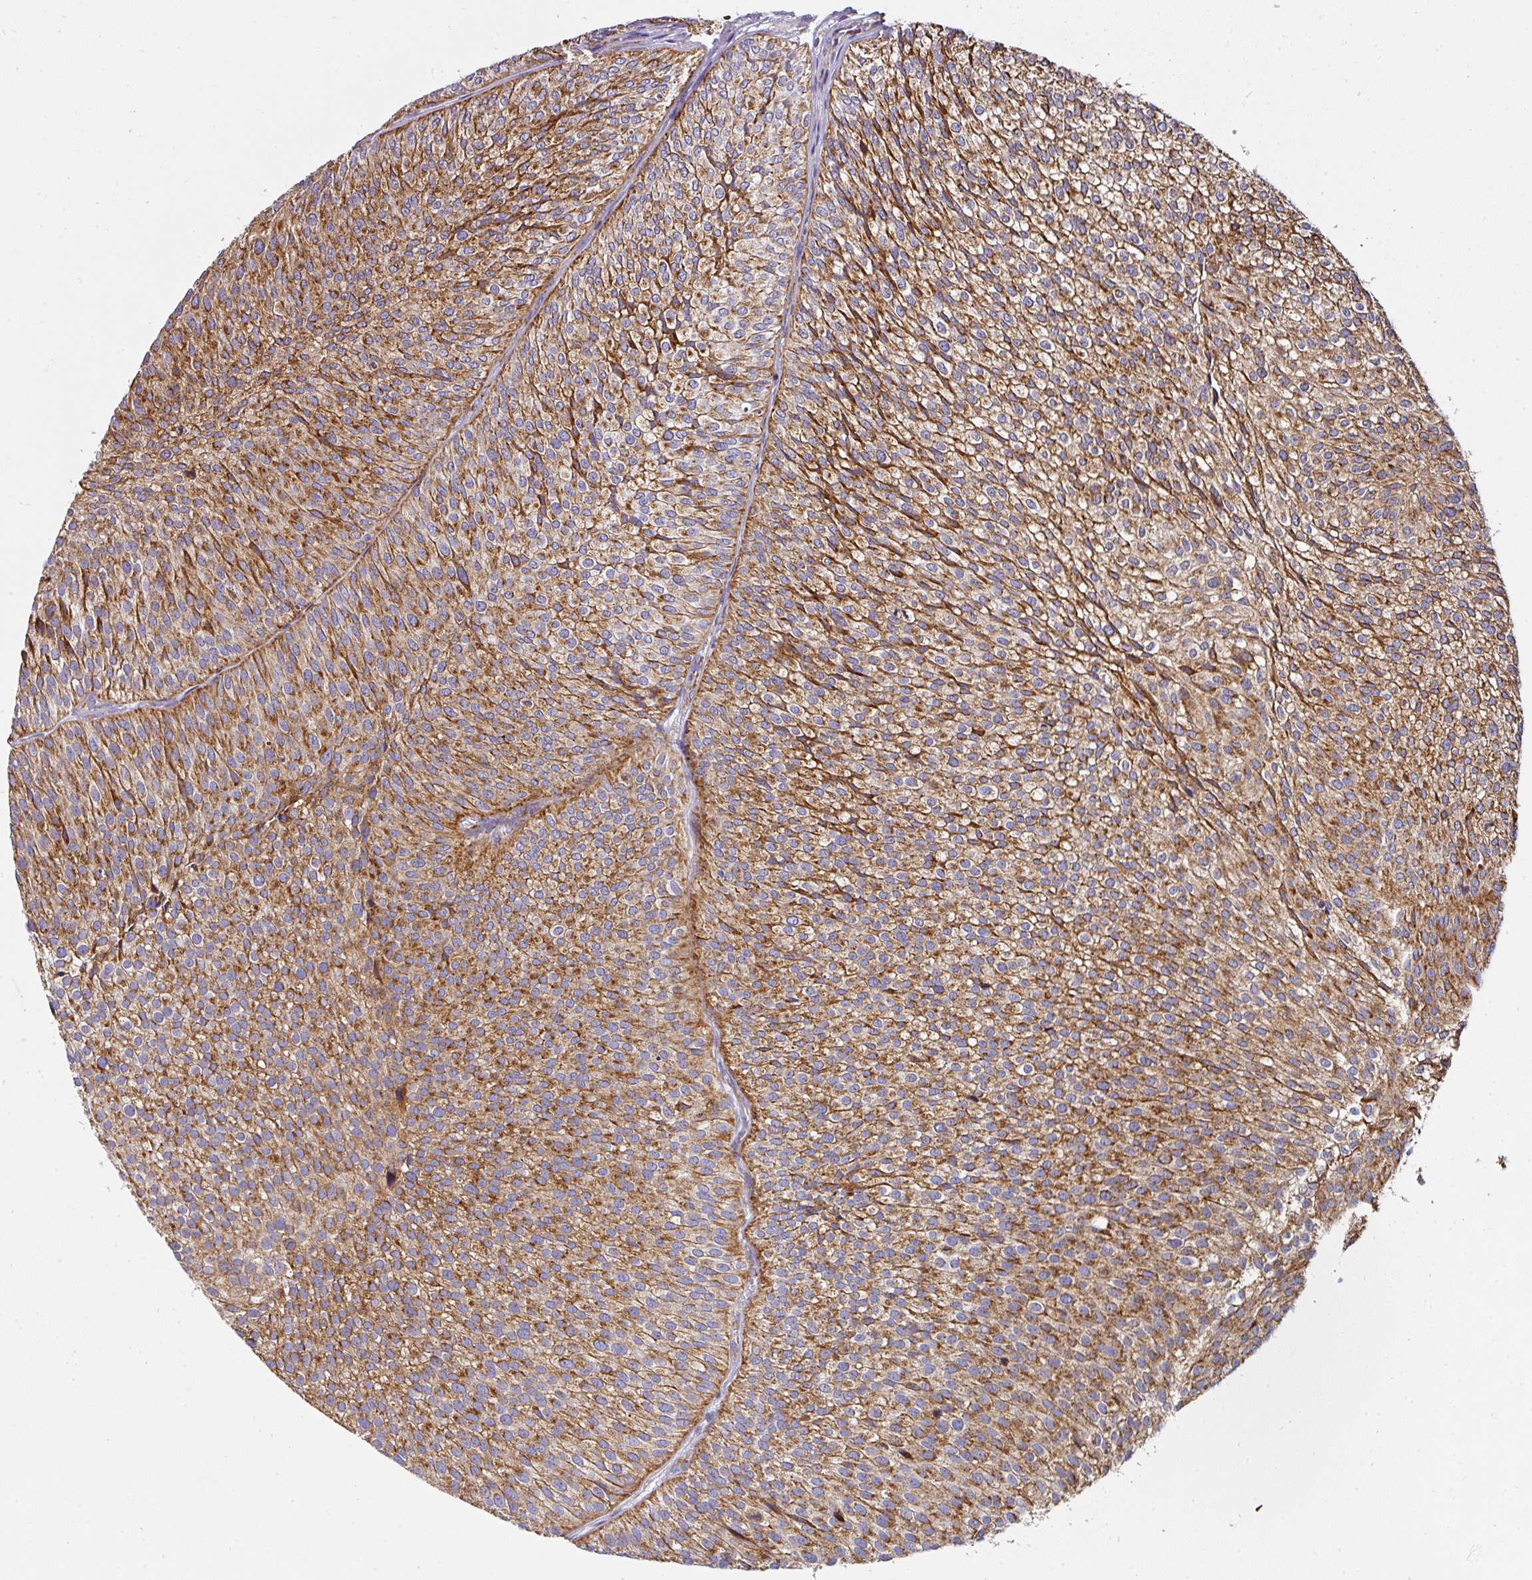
{"staining": {"intensity": "strong", "quantity": ">75%", "location": "cytoplasmic/membranous"}, "tissue": "urothelial cancer", "cell_type": "Tumor cells", "image_type": "cancer", "snomed": [{"axis": "morphology", "description": "Urothelial carcinoma, Low grade"}, {"axis": "topography", "description": "Urinary bladder"}], "caption": "Human urothelial carcinoma (low-grade) stained with a protein marker demonstrates strong staining in tumor cells.", "gene": "UQCRFS1", "patient": {"sex": "male", "age": 91}}